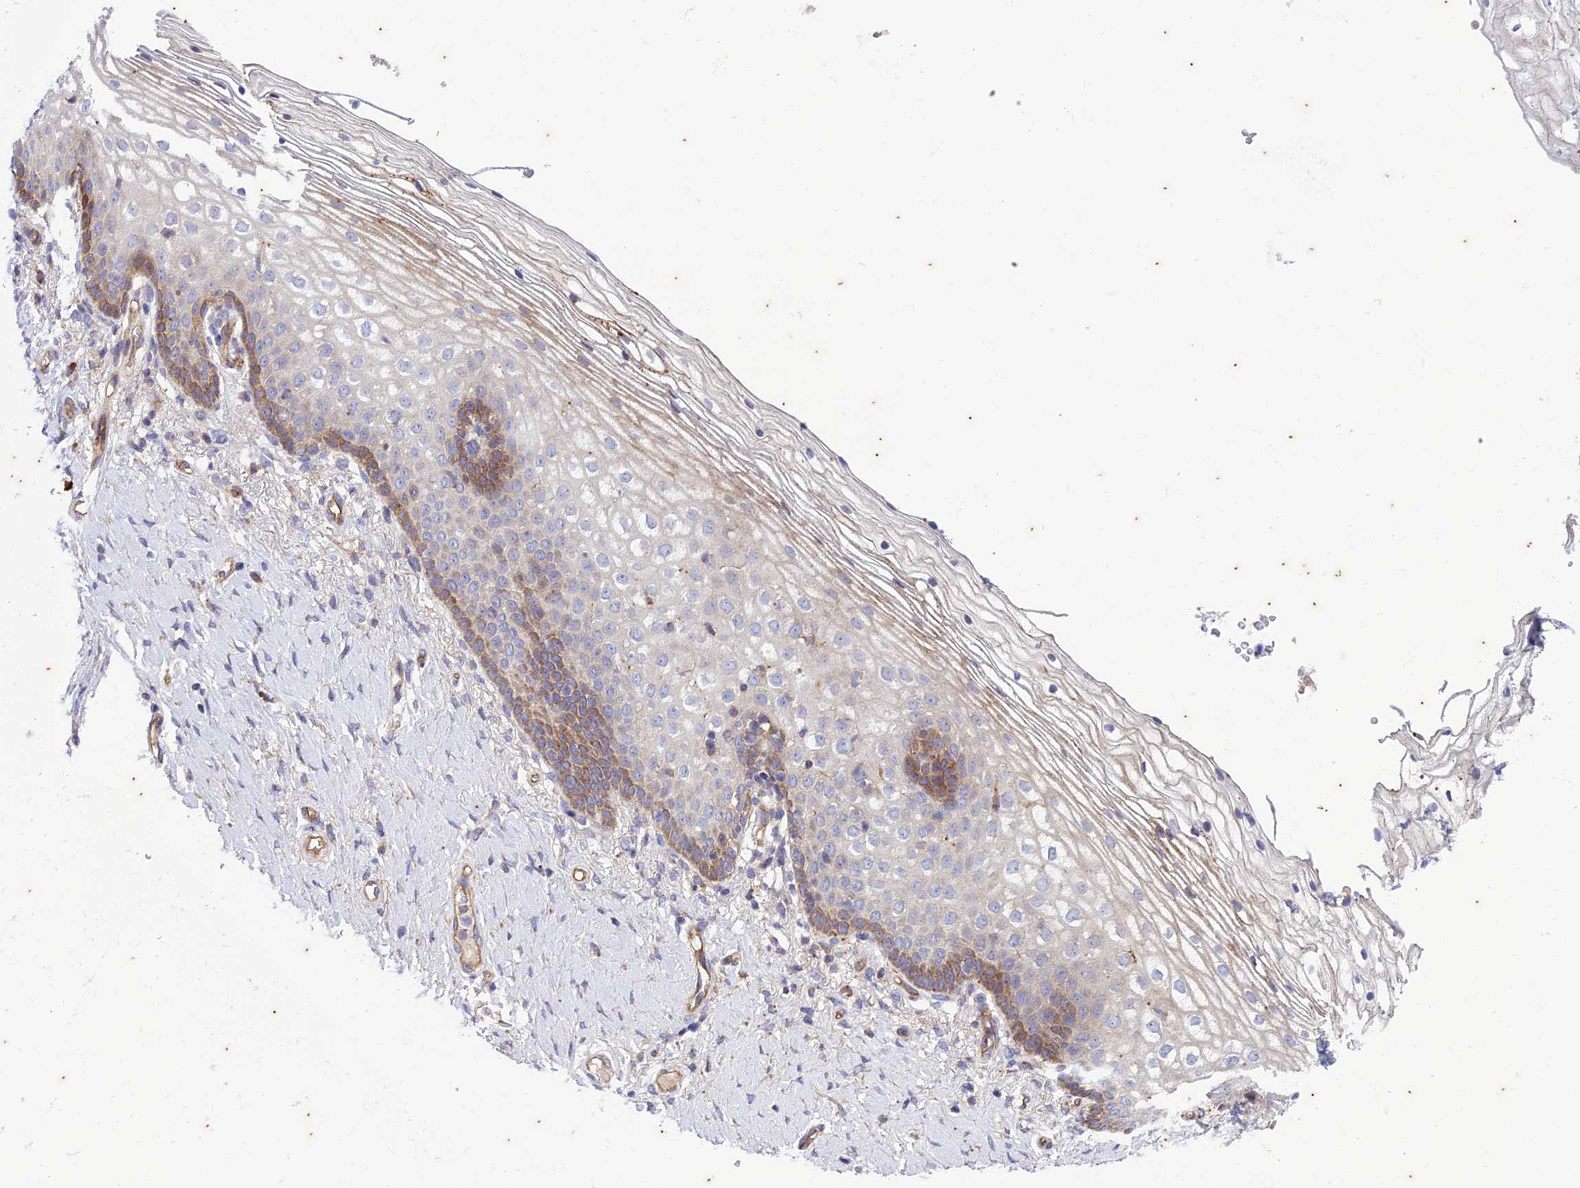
{"staining": {"intensity": "moderate", "quantity": "25%-75%", "location": "cytoplasmic/membranous"}, "tissue": "vagina", "cell_type": "Squamous epithelial cells", "image_type": "normal", "snomed": [{"axis": "morphology", "description": "Normal tissue, NOS"}, {"axis": "topography", "description": "Vagina"}], "caption": "A micrograph showing moderate cytoplasmic/membranous staining in about 25%-75% of squamous epithelial cells in normal vagina, as visualized by brown immunohistochemical staining.", "gene": "PIMREG", "patient": {"sex": "female", "age": 60}}